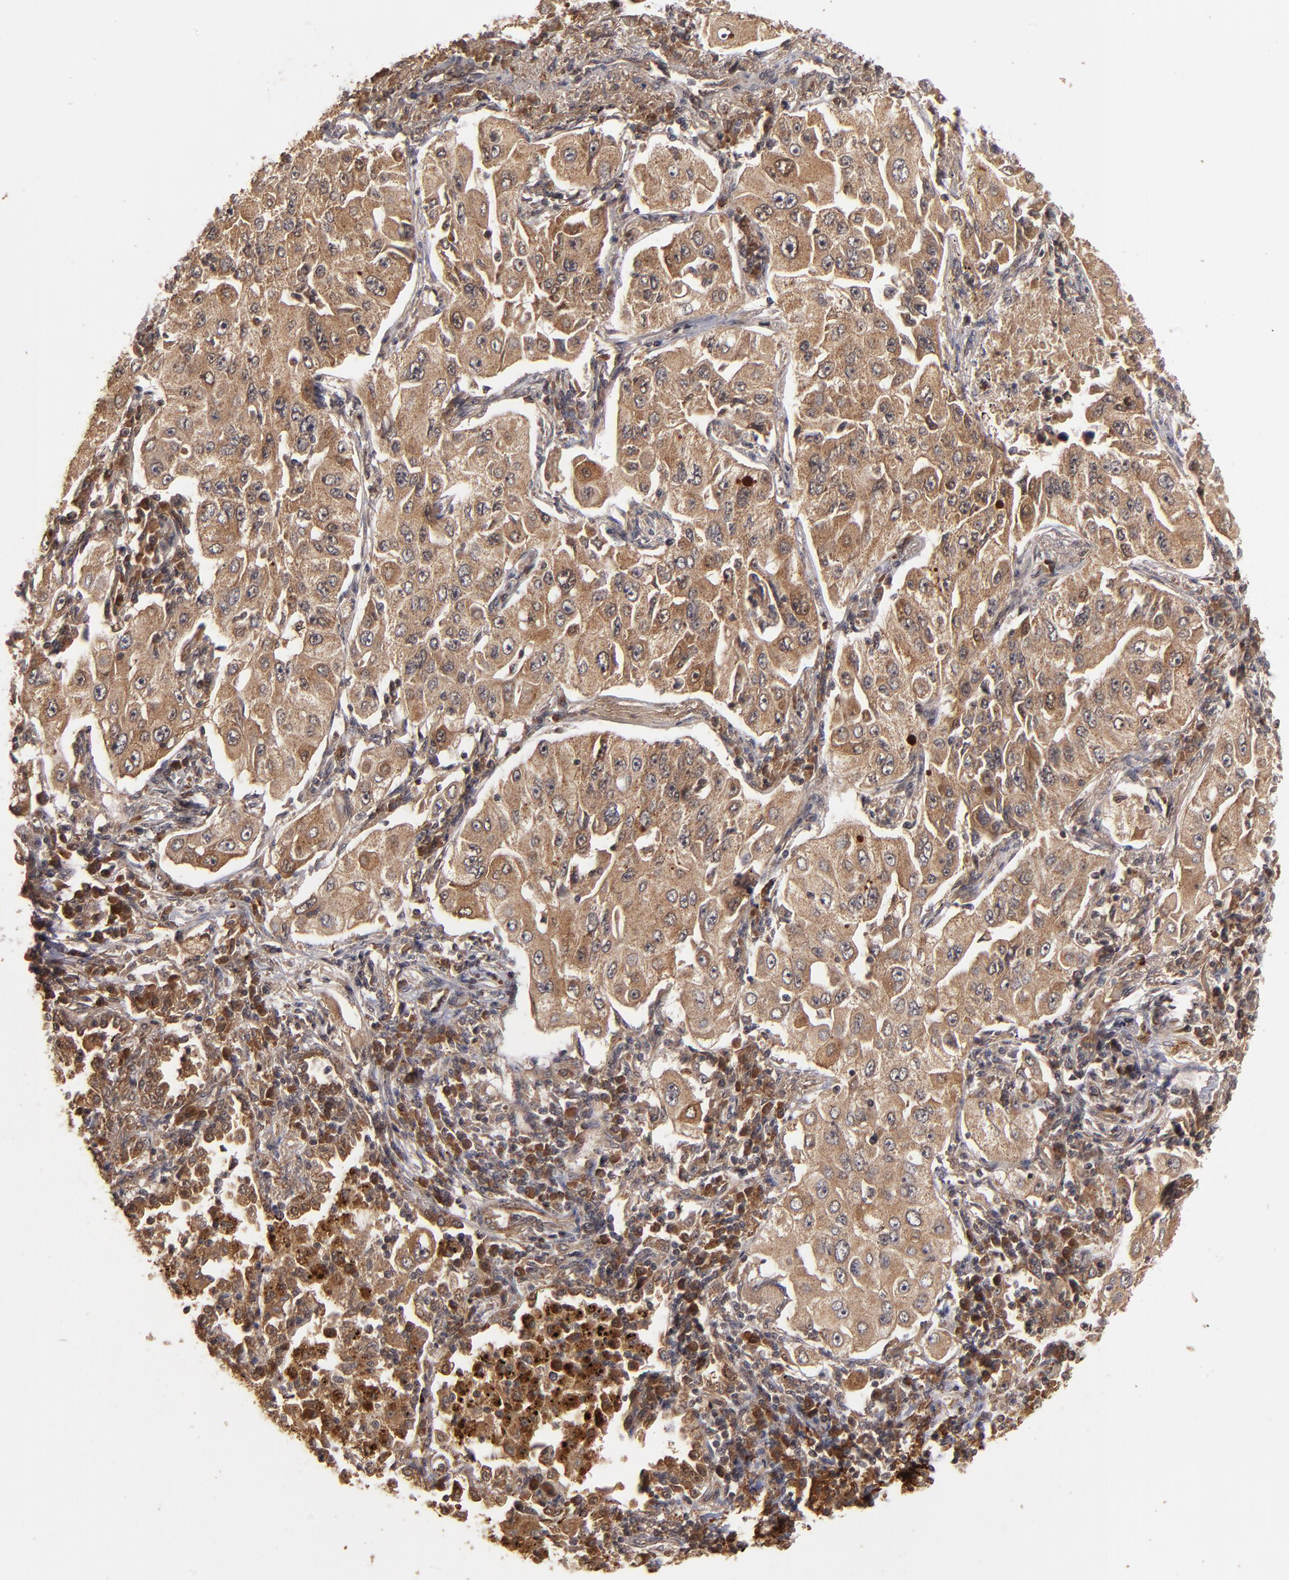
{"staining": {"intensity": "strong", "quantity": ">75%", "location": "cytoplasmic/membranous"}, "tissue": "lung cancer", "cell_type": "Tumor cells", "image_type": "cancer", "snomed": [{"axis": "morphology", "description": "Adenocarcinoma, NOS"}, {"axis": "topography", "description": "Lung"}], "caption": "Adenocarcinoma (lung) stained with a protein marker displays strong staining in tumor cells.", "gene": "TENM1", "patient": {"sex": "male", "age": 84}}